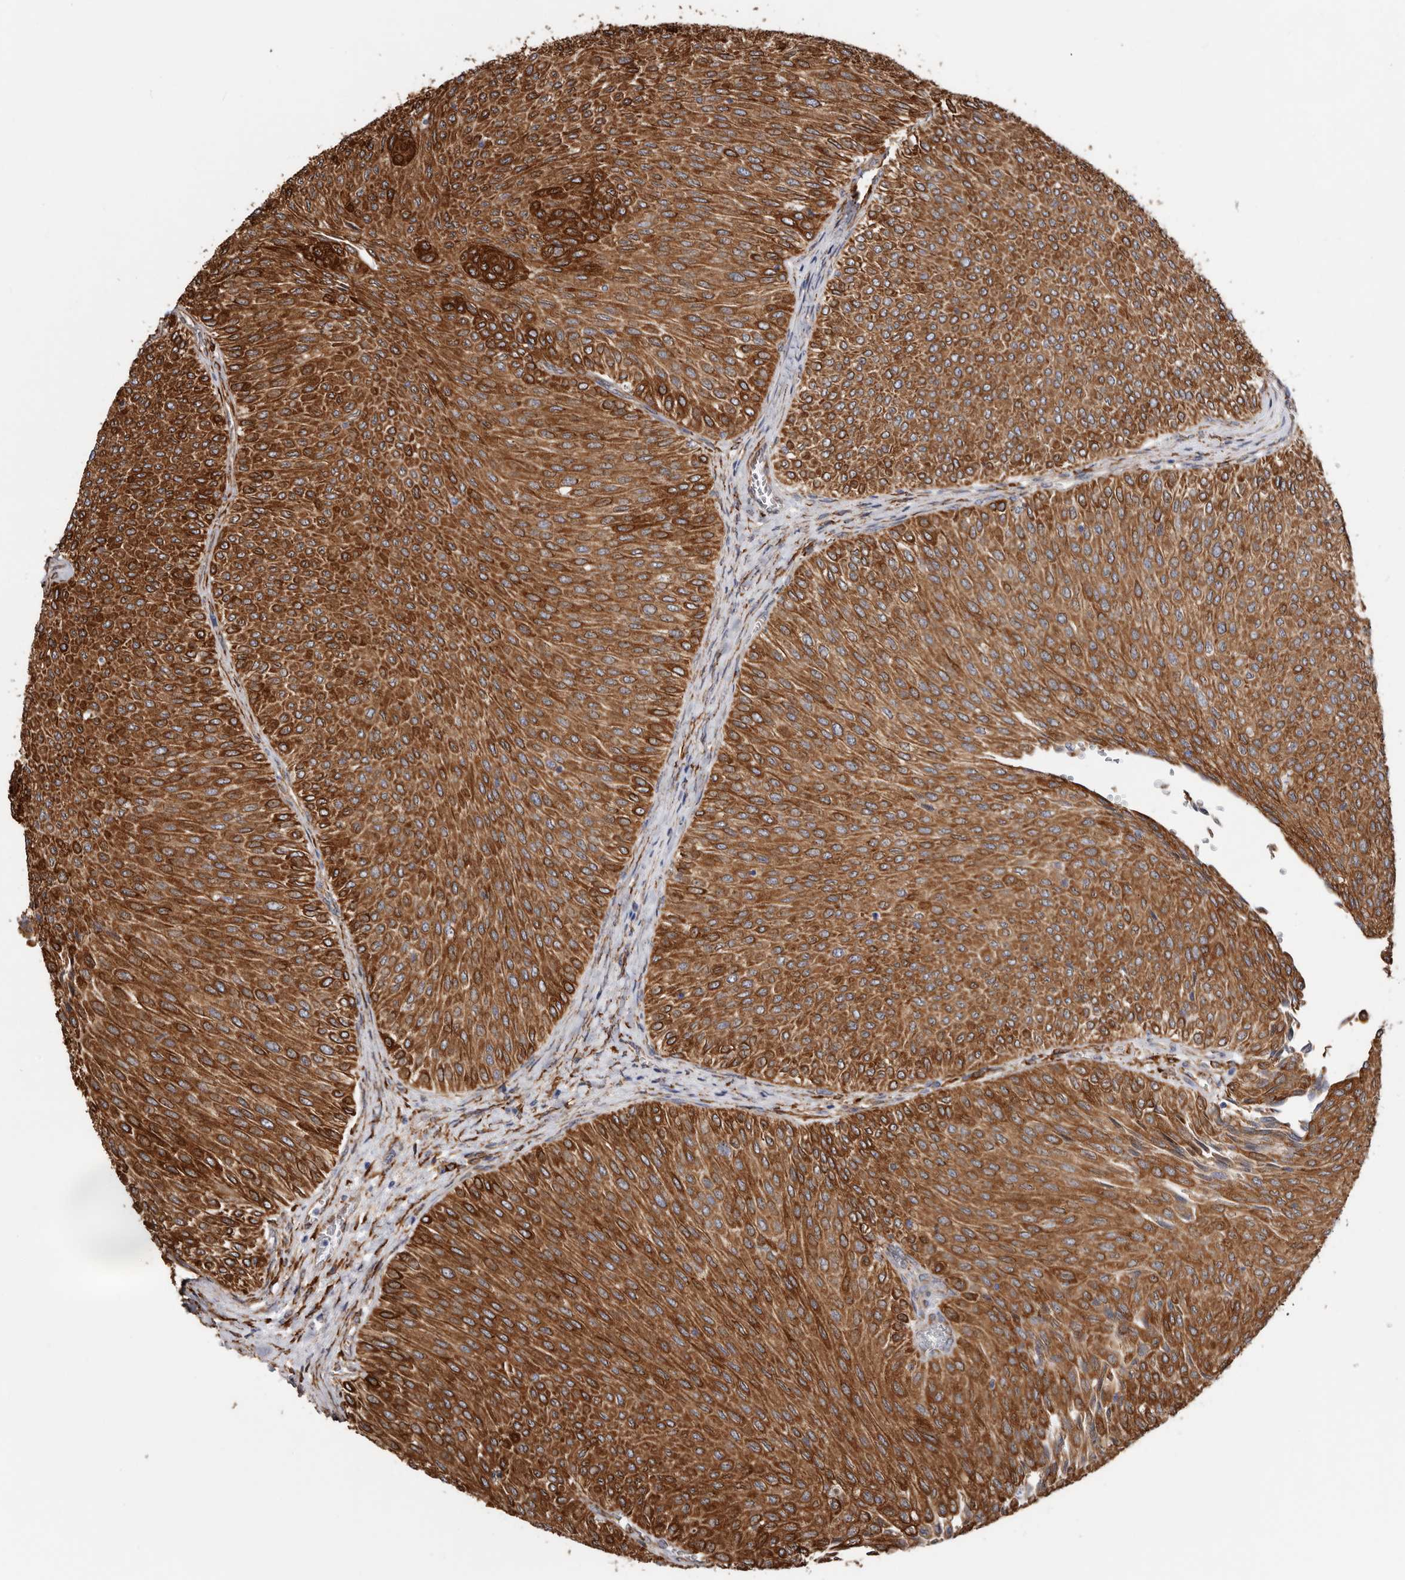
{"staining": {"intensity": "strong", "quantity": ">75%", "location": "cytoplasmic/membranous"}, "tissue": "urothelial cancer", "cell_type": "Tumor cells", "image_type": "cancer", "snomed": [{"axis": "morphology", "description": "Urothelial carcinoma, Low grade"}, {"axis": "topography", "description": "Urinary bladder"}], "caption": "Strong cytoplasmic/membranous expression for a protein is identified in about >75% of tumor cells of urothelial carcinoma (low-grade) using immunohistochemistry.", "gene": "SEMA3E", "patient": {"sex": "male", "age": 78}}